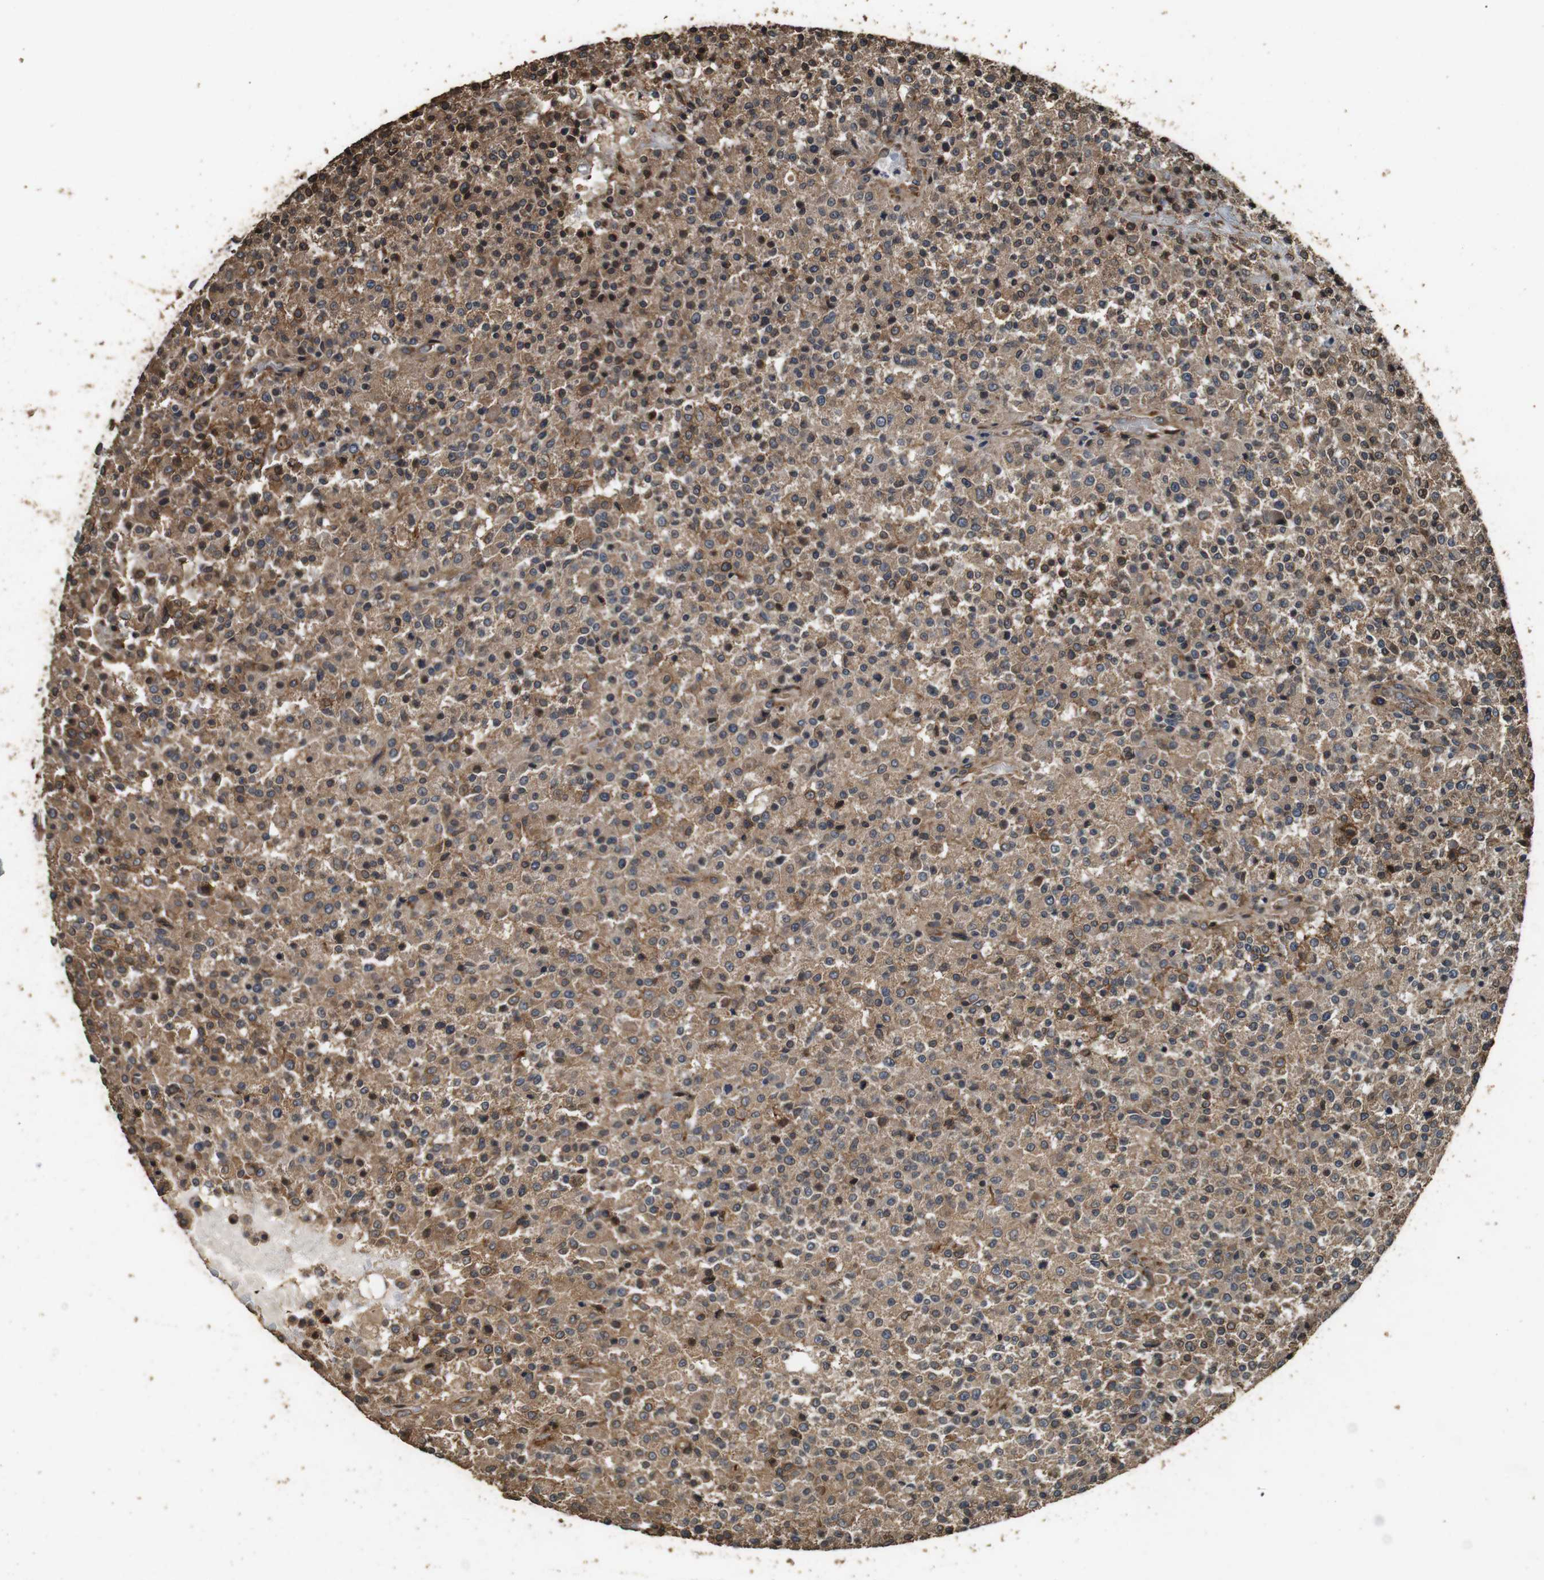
{"staining": {"intensity": "moderate", "quantity": ">75%", "location": "cytoplasmic/membranous"}, "tissue": "testis cancer", "cell_type": "Tumor cells", "image_type": "cancer", "snomed": [{"axis": "morphology", "description": "Seminoma, NOS"}, {"axis": "topography", "description": "Testis"}], "caption": "Testis seminoma tissue displays moderate cytoplasmic/membranous positivity in approximately >75% of tumor cells, visualized by immunohistochemistry.", "gene": "CNPY4", "patient": {"sex": "male", "age": 59}}